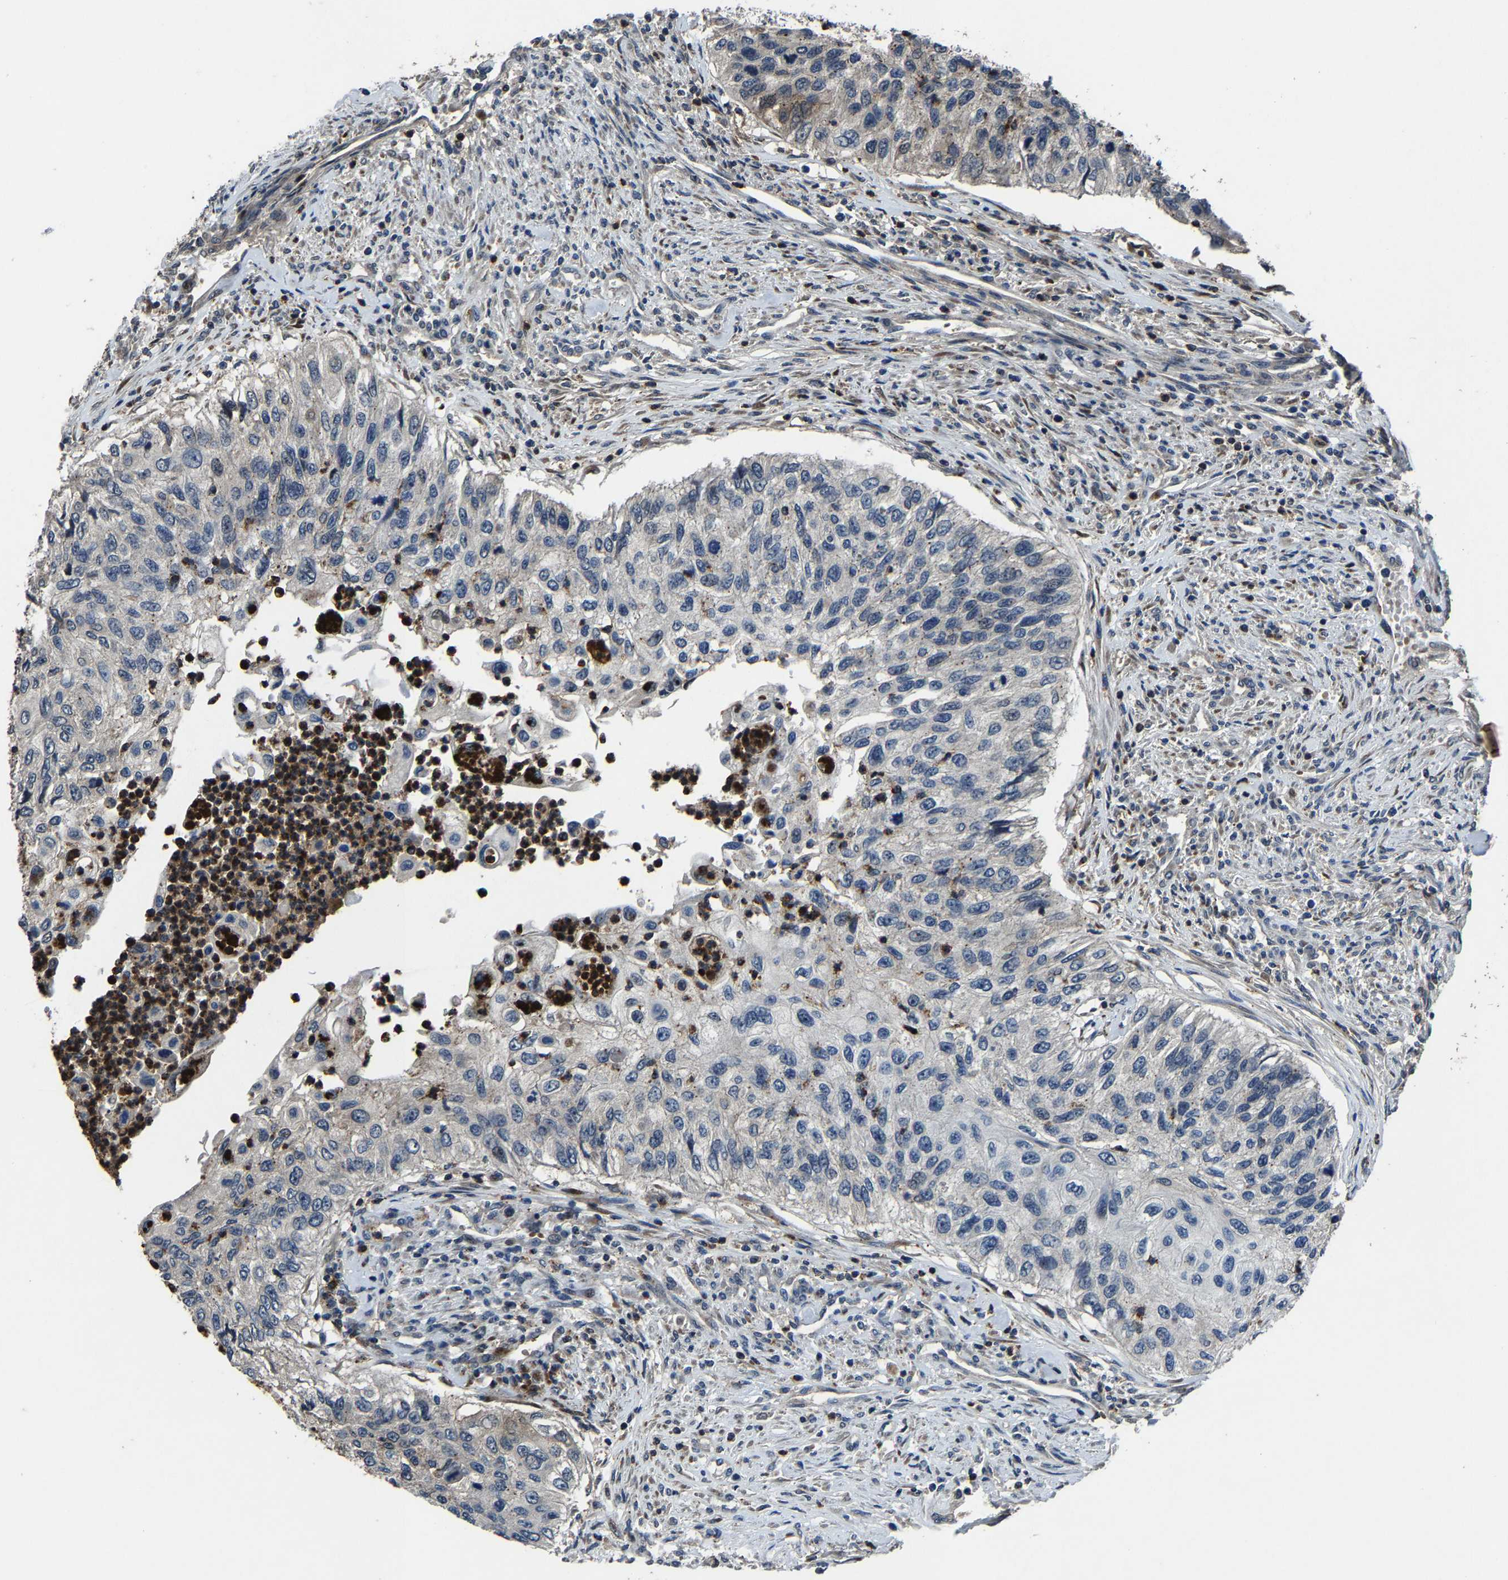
{"staining": {"intensity": "negative", "quantity": "none", "location": "none"}, "tissue": "urothelial cancer", "cell_type": "Tumor cells", "image_type": "cancer", "snomed": [{"axis": "morphology", "description": "Urothelial carcinoma, High grade"}, {"axis": "topography", "description": "Urinary bladder"}], "caption": "Tumor cells show no significant staining in urothelial cancer.", "gene": "PCNX2", "patient": {"sex": "female", "age": 60}}